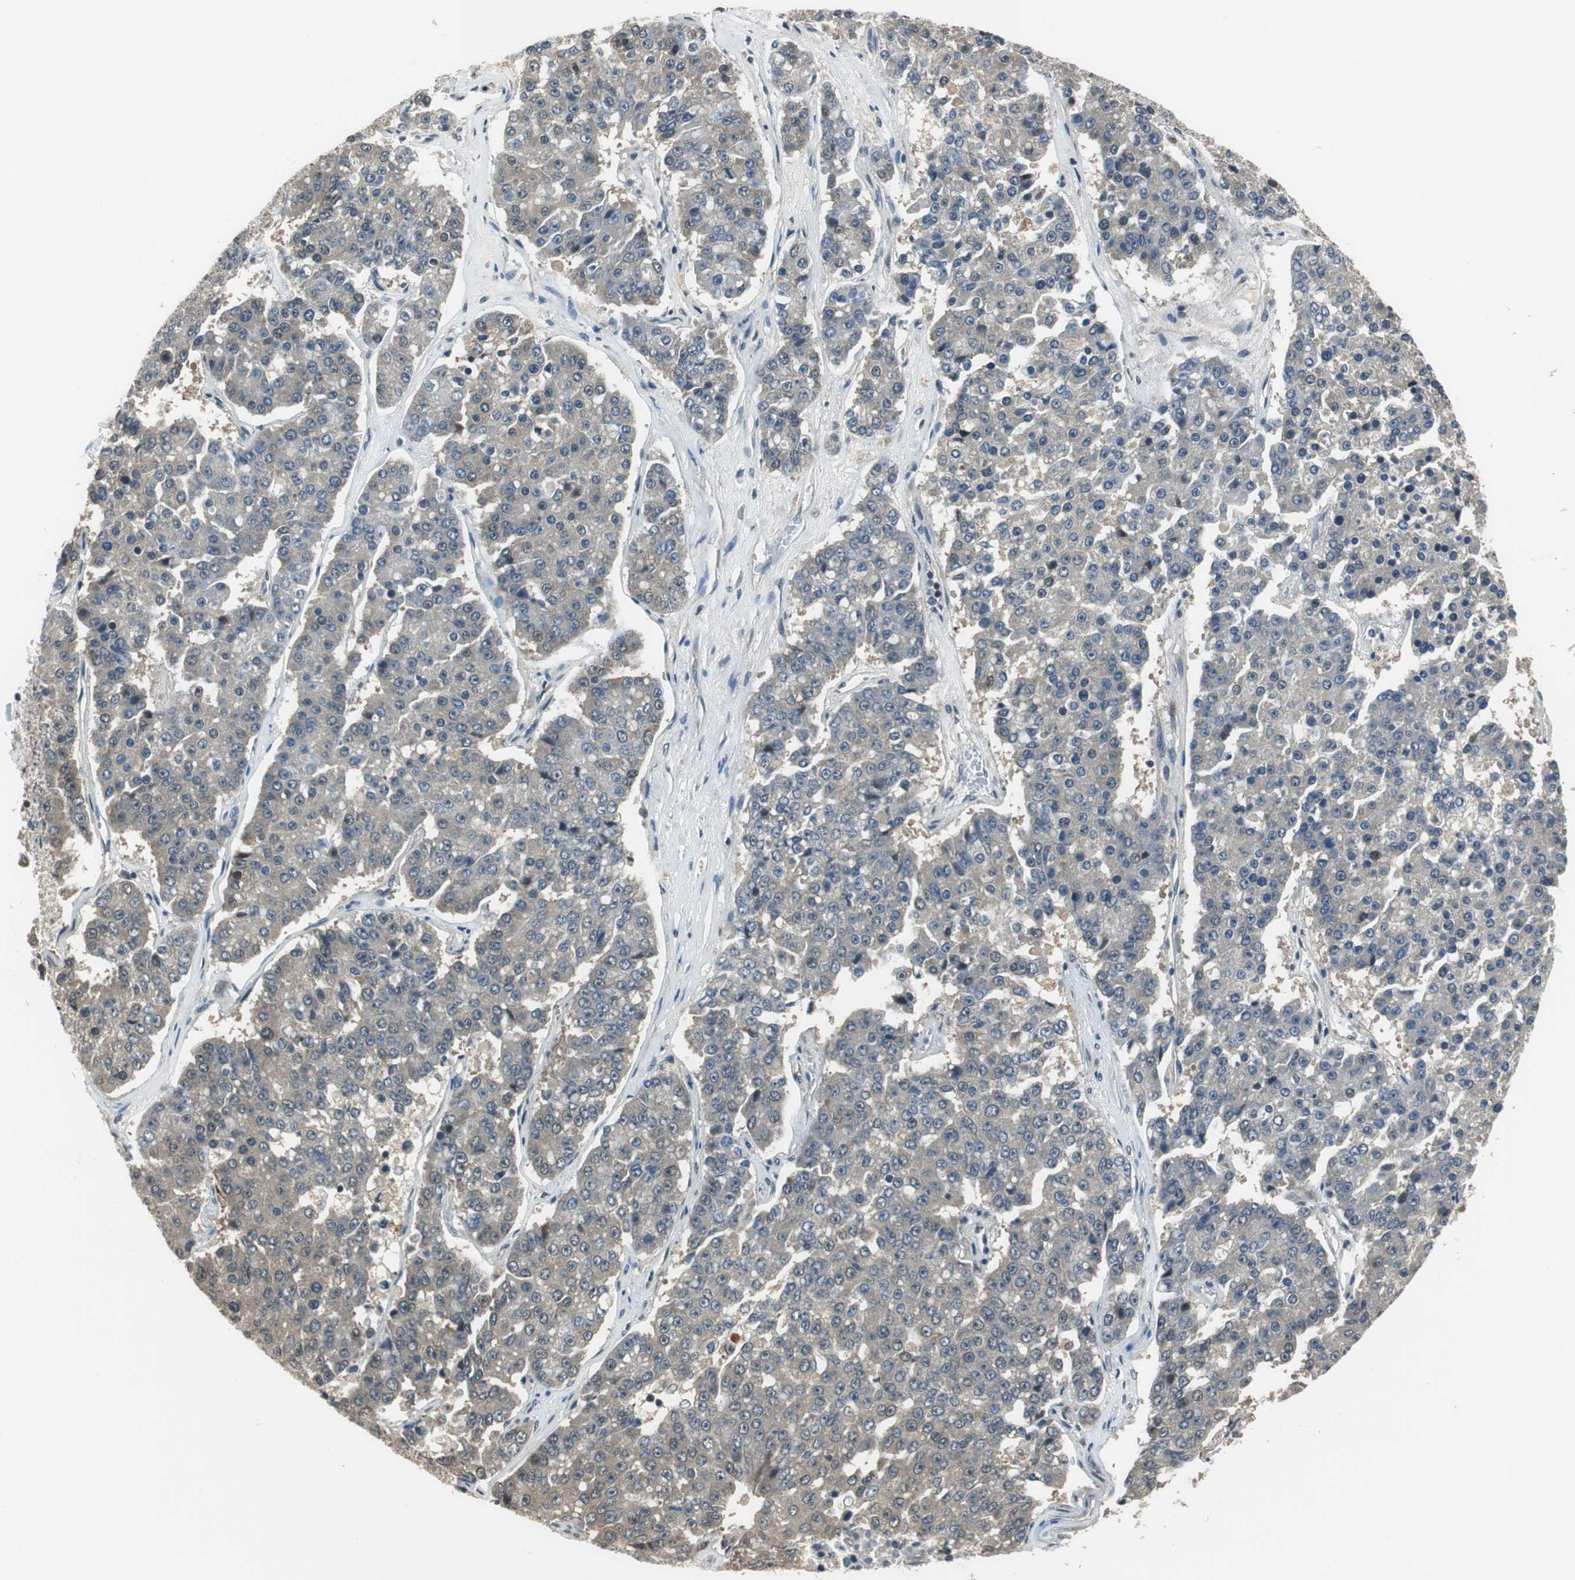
{"staining": {"intensity": "weak", "quantity": "<25%", "location": "cytoplasmic/membranous"}, "tissue": "pancreatic cancer", "cell_type": "Tumor cells", "image_type": "cancer", "snomed": [{"axis": "morphology", "description": "Adenocarcinoma, NOS"}, {"axis": "topography", "description": "Pancreas"}], "caption": "Human adenocarcinoma (pancreatic) stained for a protein using immunohistochemistry (IHC) reveals no staining in tumor cells.", "gene": "MAFB", "patient": {"sex": "male", "age": 50}}